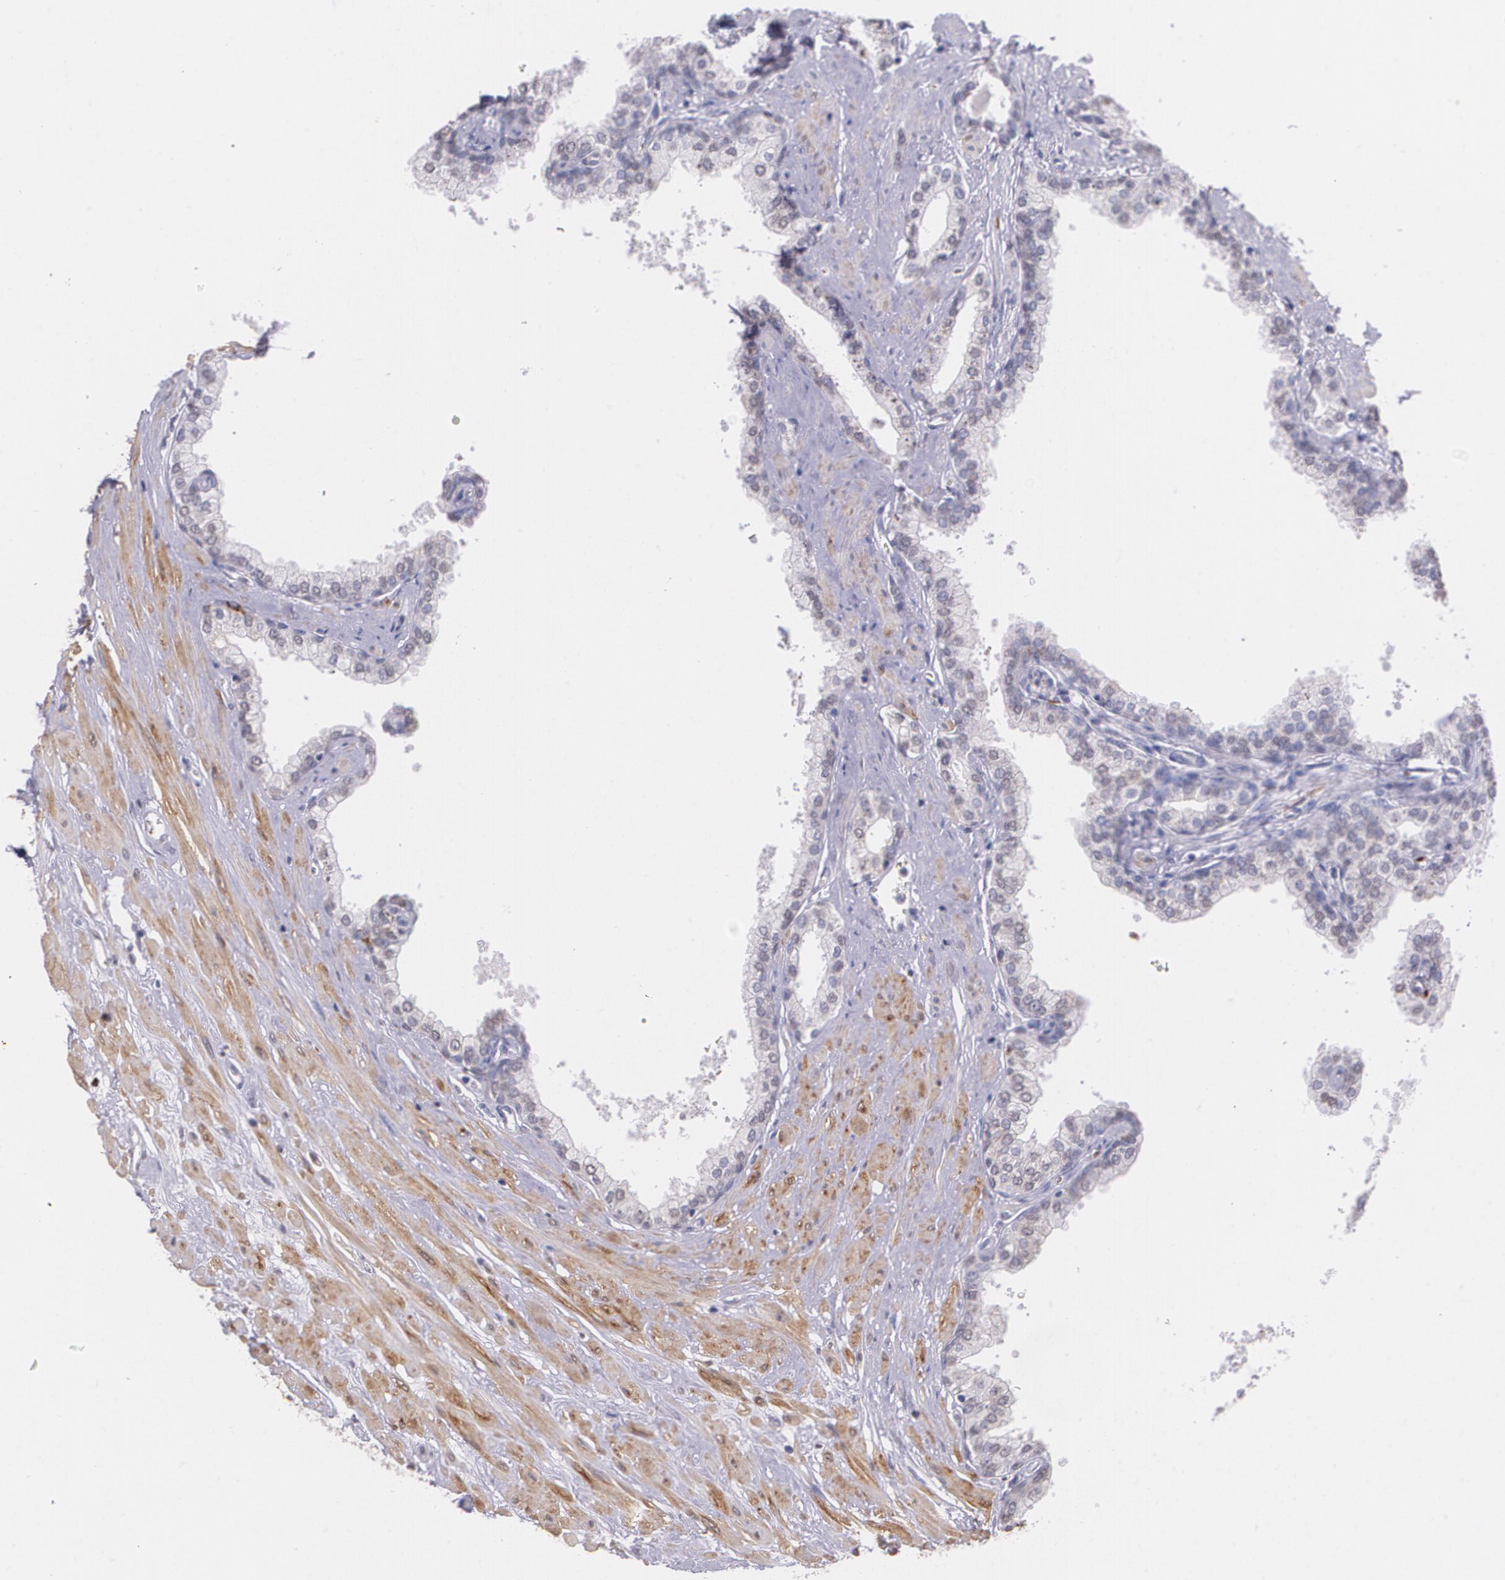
{"staining": {"intensity": "negative", "quantity": "none", "location": "none"}, "tissue": "prostate", "cell_type": "Glandular cells", "image_type": "normal", "snomed": [{"axis": "morphology", "description": "Normal tissue, NOS"}, {"axis": "topography", "description": "Prostate"}], "caption": "The photomicrograph displays no staining of glandular cells in normal prostate. (DAB (3,3'-diaminobenzidine) immunohistochemistry visualized using brightfield microscopy, high magnification).", "gene": "RTN1", "patient": {"sex": "male", "age": 60}}